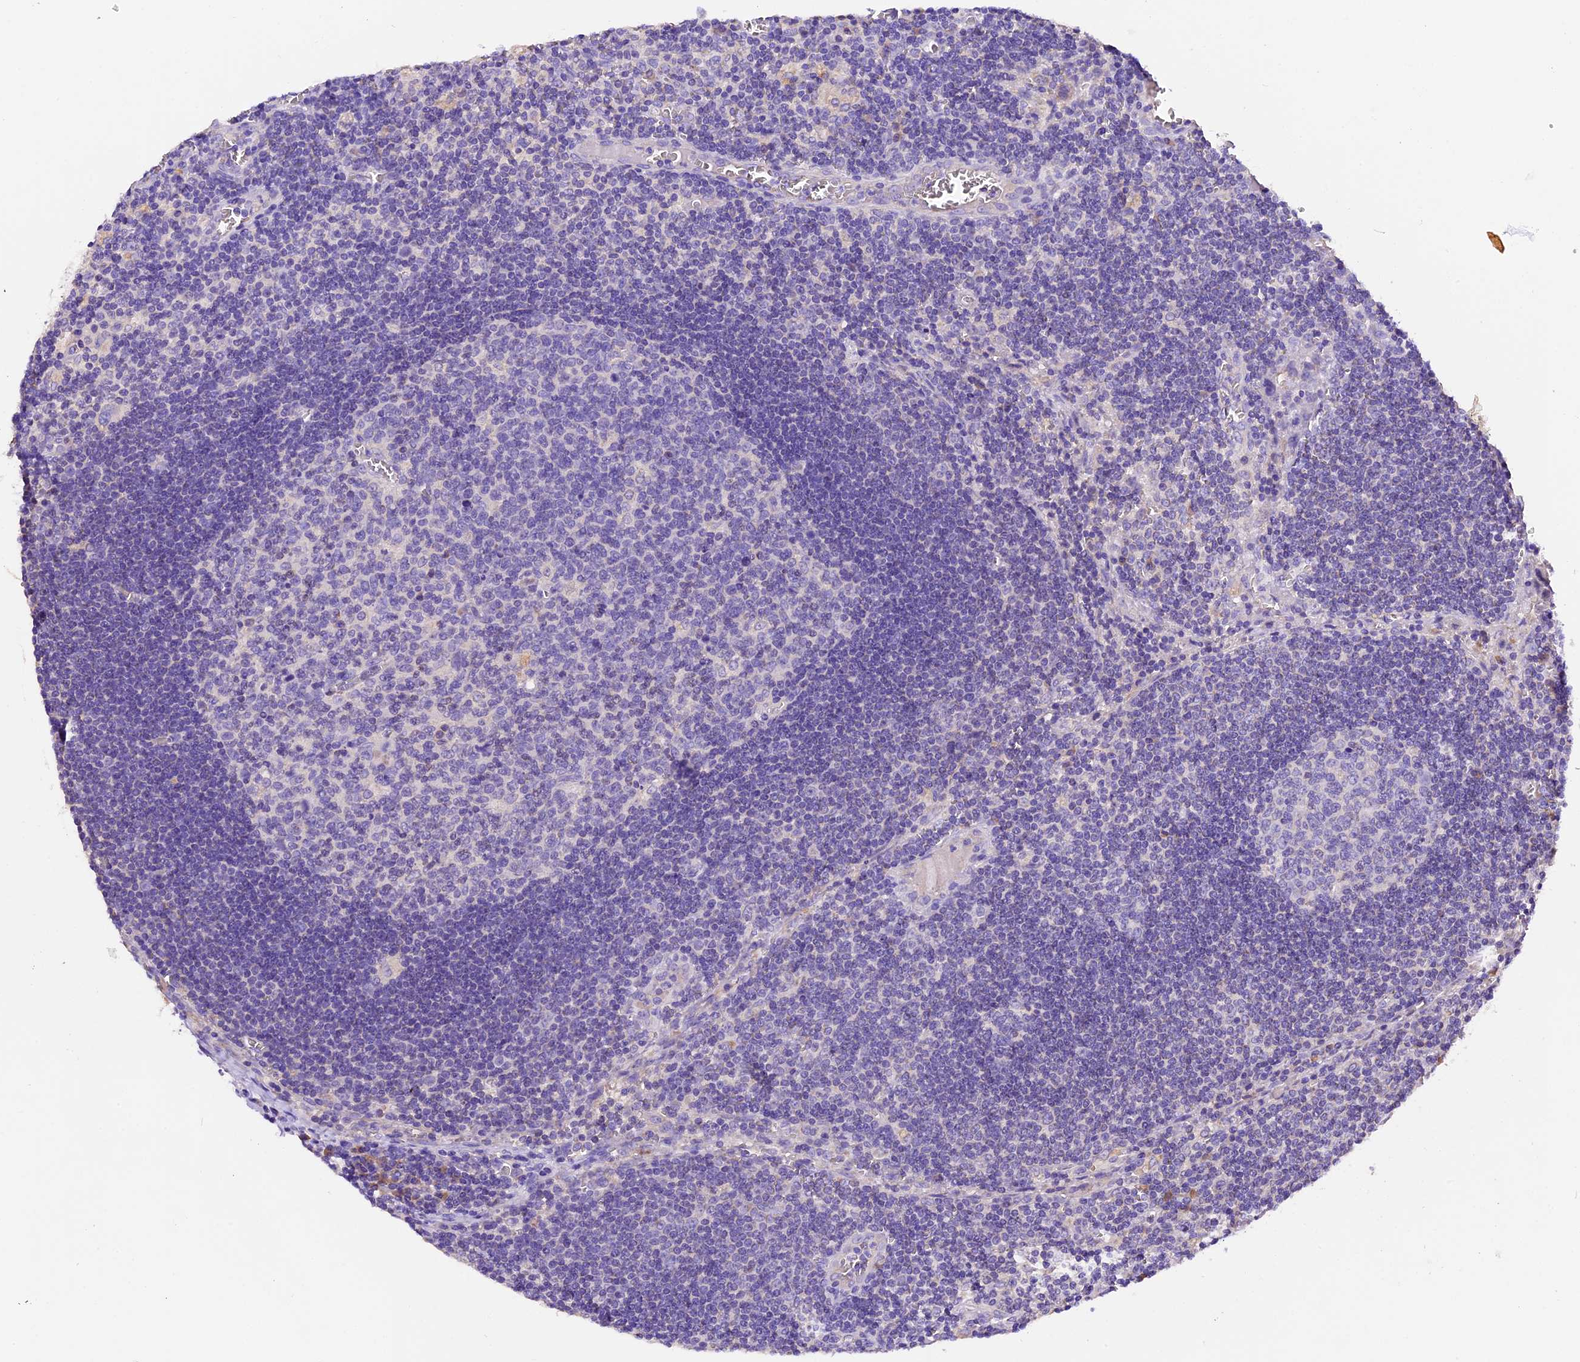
{"staining": {"intensity": "negative", "quantity": "none", "location": "none"}, "tissue": "lymph node", "cell_type": "Germinal center cells", "image_type": "normal", "snomed": [{"axis": "morphology", "description": "Normal tissue, NOS"}, {"axis": "topography", "description": "Lymph node"}], "caption": "Germinal center cells show no significant protein staining in unremarkable lymph node. (DAB (3,3'-diaminobenzidine) IHC, high magnification).", "gene": "SIX5", "patient": {"sex": "female", "age": 73}}